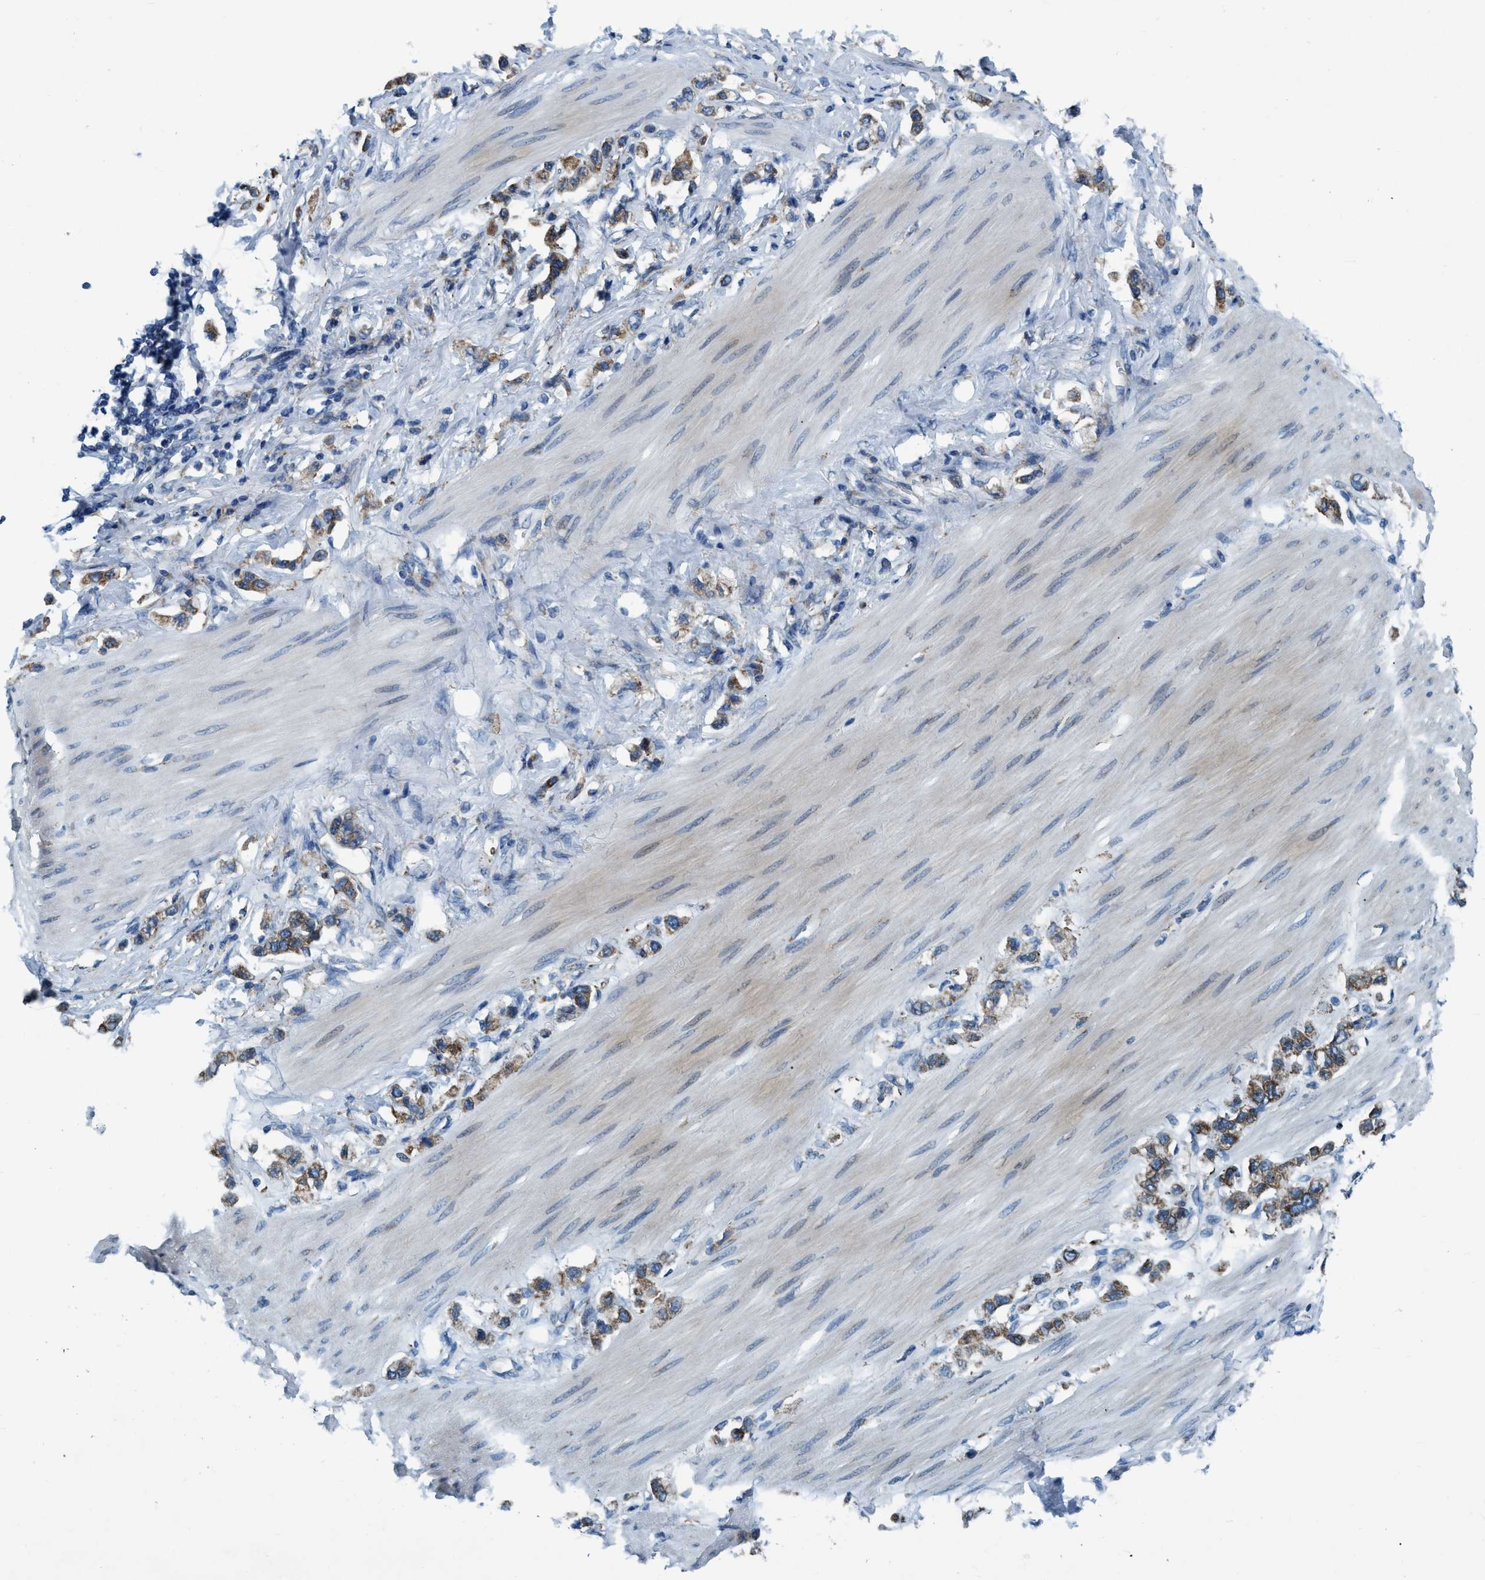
{"staining": {"intensity": "moderate", "quantity": "25%-75%", "location": "cytoplasmic/membranous"}, "tissue": "stomach cancer", "cell_type": "Tumor cells", "image_type": "cancer", "snomed": [{"axis": "morphology", "description": "Adenocarcinoma, NOS"}, {"axis": "topography", "description": "Stomach"}], "caption": "A high-resolution micrograph shows immunohistochemistry (IHC) staining of stomach cancer, which shows moderate cytoplasmic/membranous positivity in about 25%-75% of tumor cells.", "gene": "ARMC9", "patient": {"sex": "female", "age": 65}}